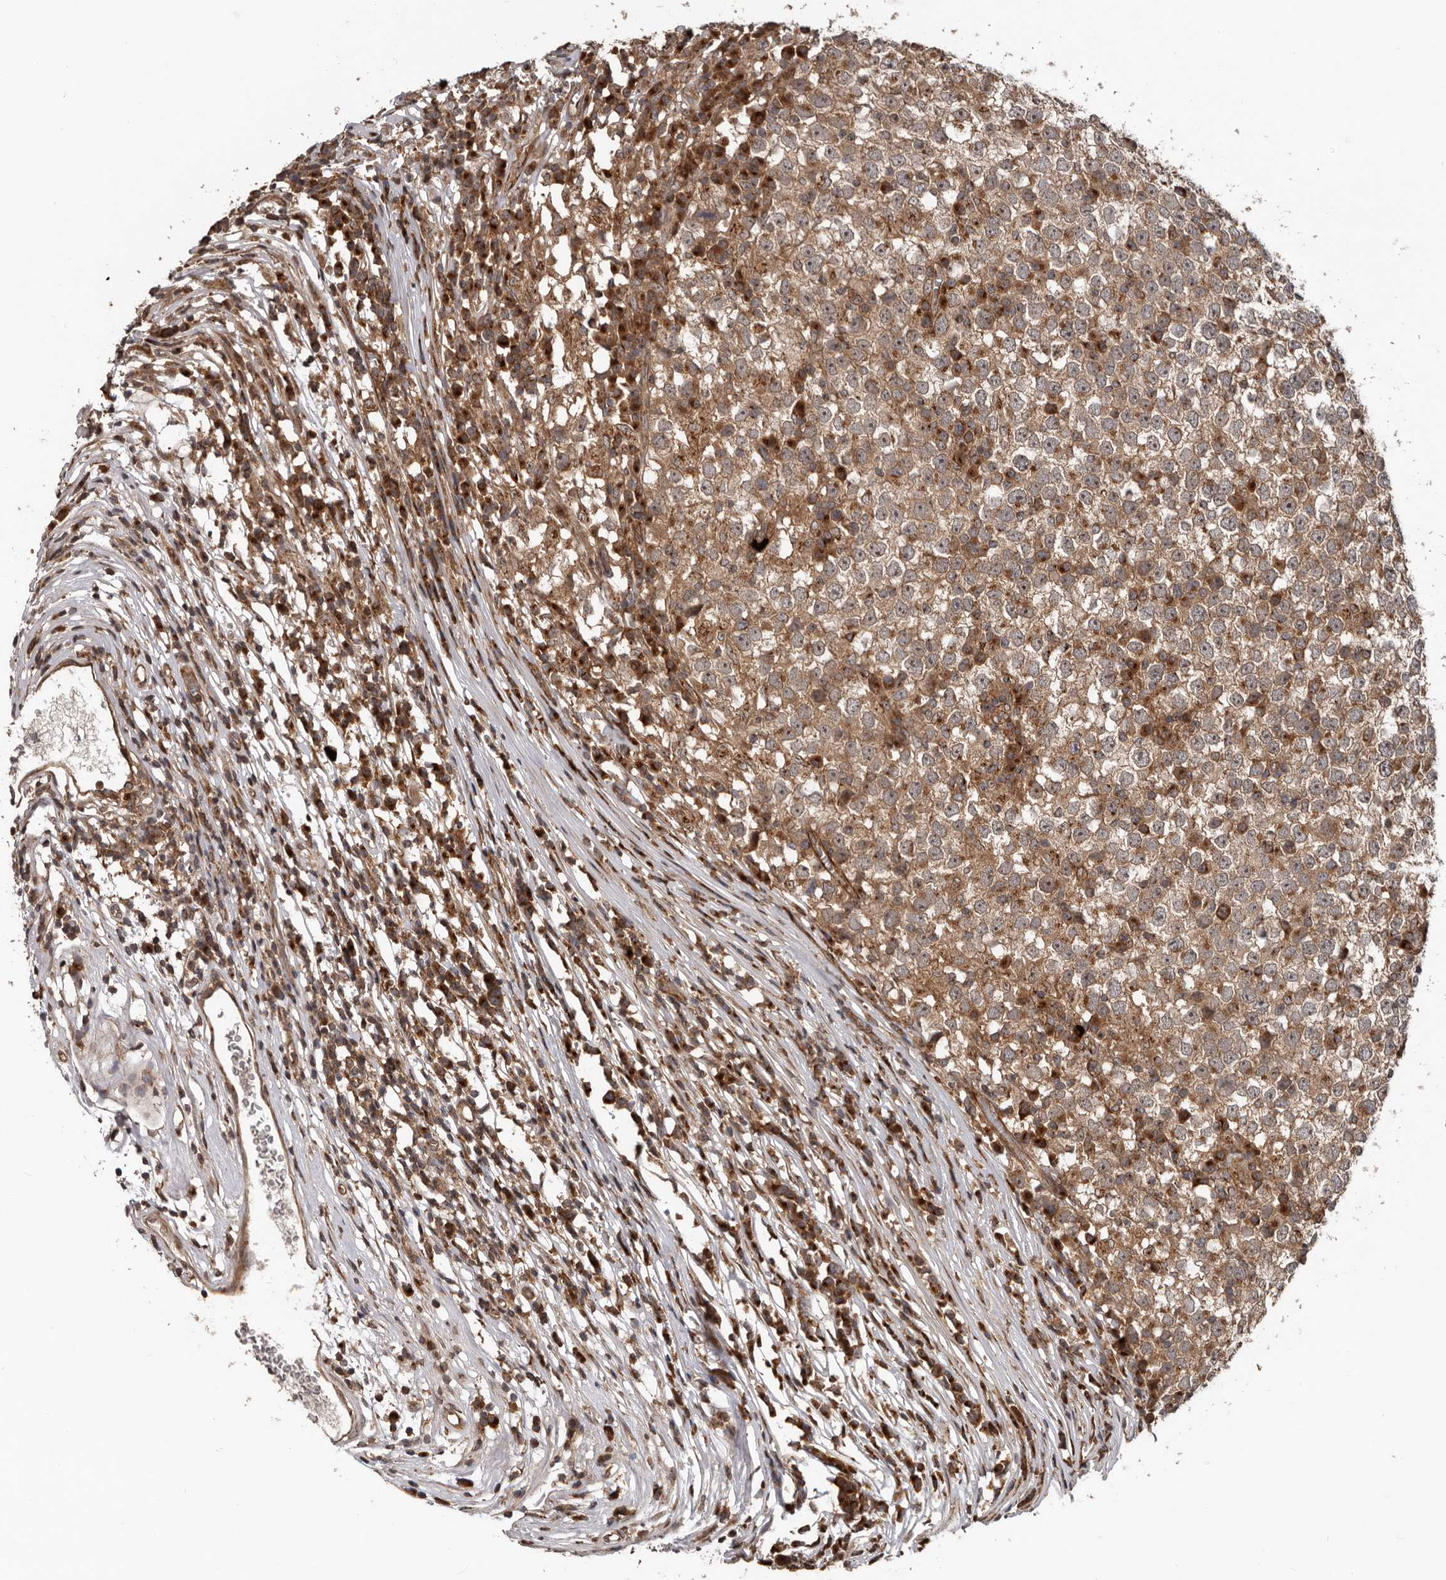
{"staining": {"intensity": "moderate", "quantity": ">75%", "location": "cytoplasmic/membranous,nuclear"}, "tissue": "testis cancer", "cell_type": "Tumor cells", "image_type": "cancer", "snomed": [{"axis": "morphology", "description": "Seminoma, NOS"}, {"axis": "topography", "description": "Testis"}], "caption": "Immunohistochemical staining of seminoma (testis) demonstrates medium levels of moderate cytoplasmic/membranous and nuclear protein staining in approximately >75% of tumor cells. (DAB = brown stain, brightfield microscopy at high magnification).", "gene": "CCDC190", "patient": {"sex": "male", "age": 65}}